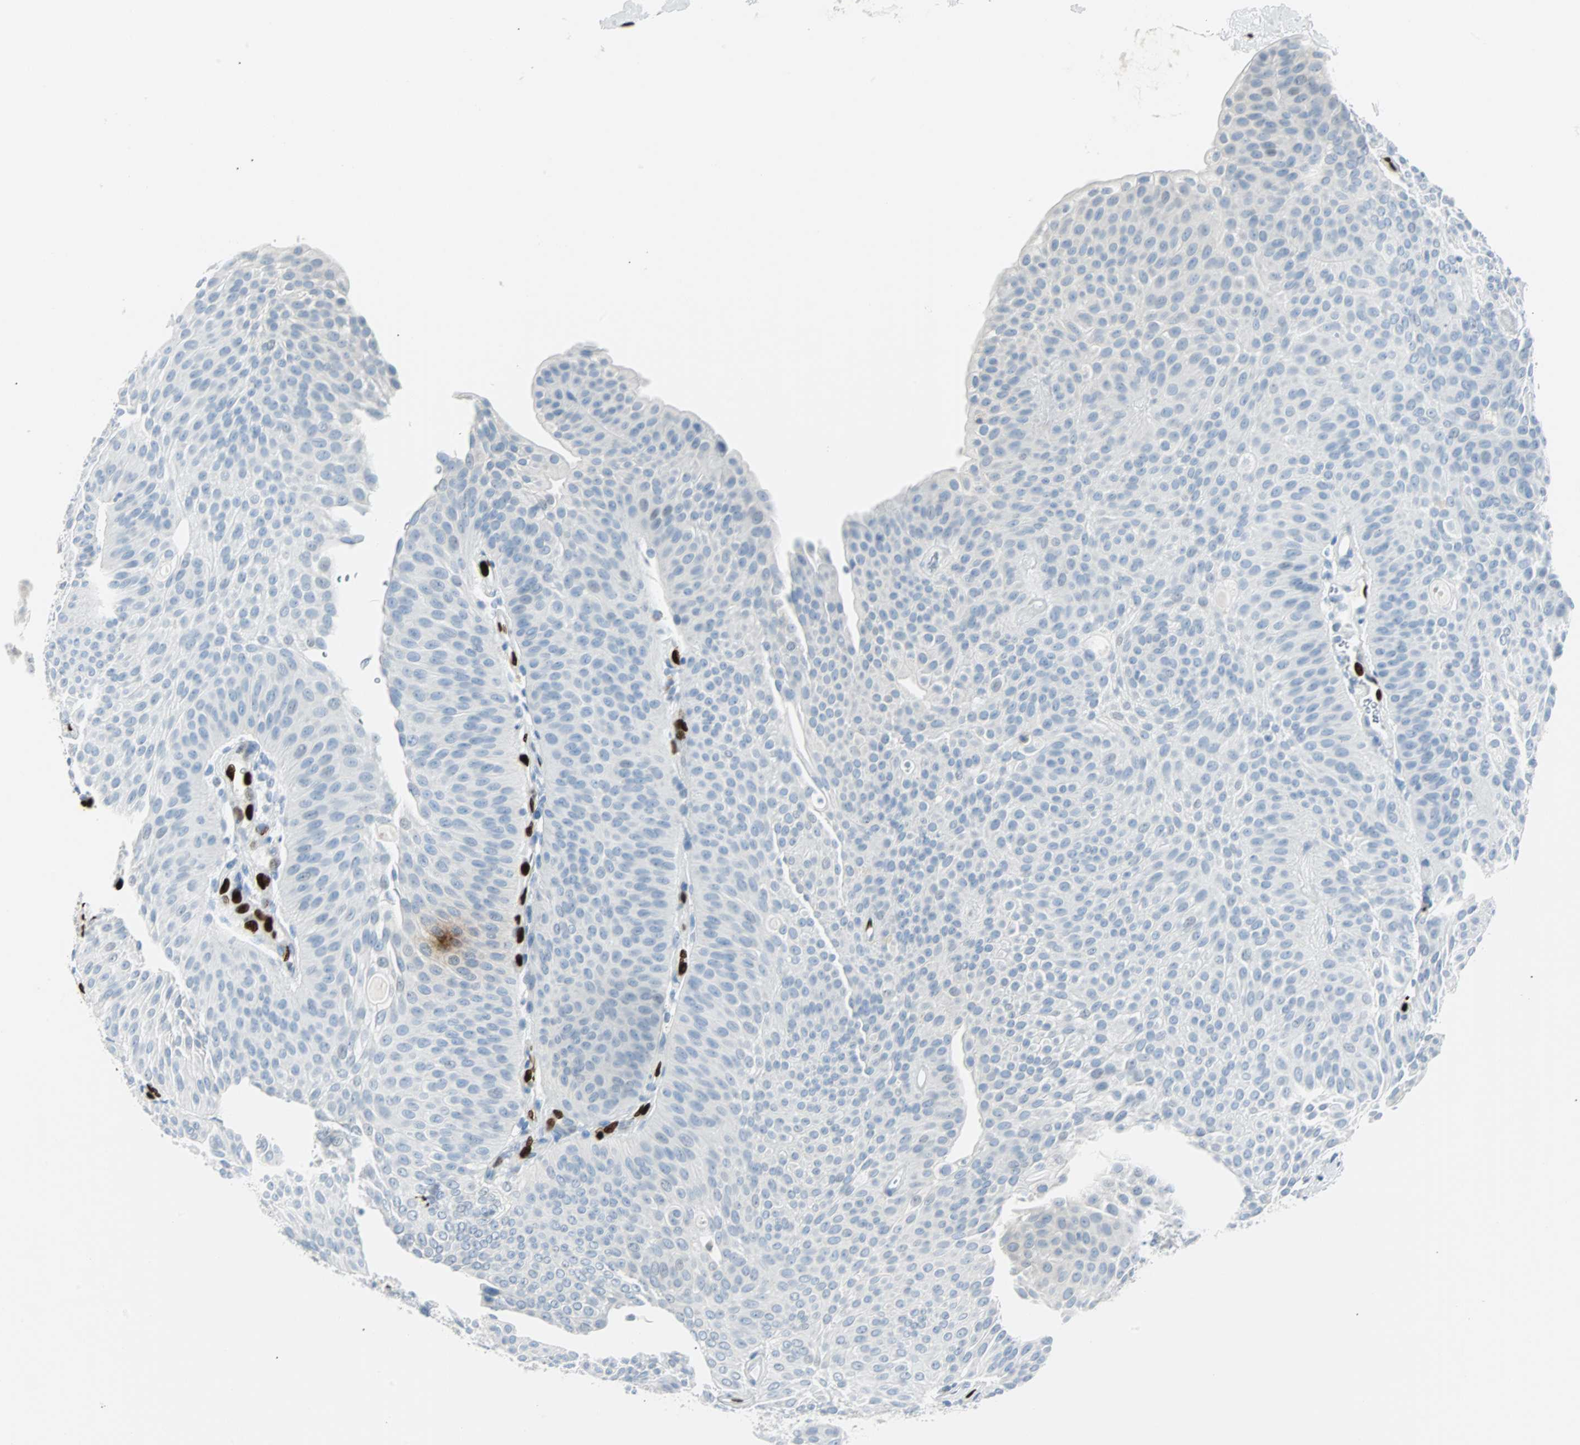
{"staining": {"intensity": "negative", "quantity": "none", "location": "none"}, "tissue": "urothelial cancer", "cell_type": "Tumor cells", "image_type": "cancer", "snomed": [{"axis": "morphology", "description": "Urothelial carcinoma, Low grade"}, {"axis": "topography", "description": "Urinary bladder"}], "caption": "Micrograph shows no significant protein positivity in tumor cells of urothelial carcinoma (low-grade).", "gene": "IL33", "patient": {"sex": "female", "age": 60}}